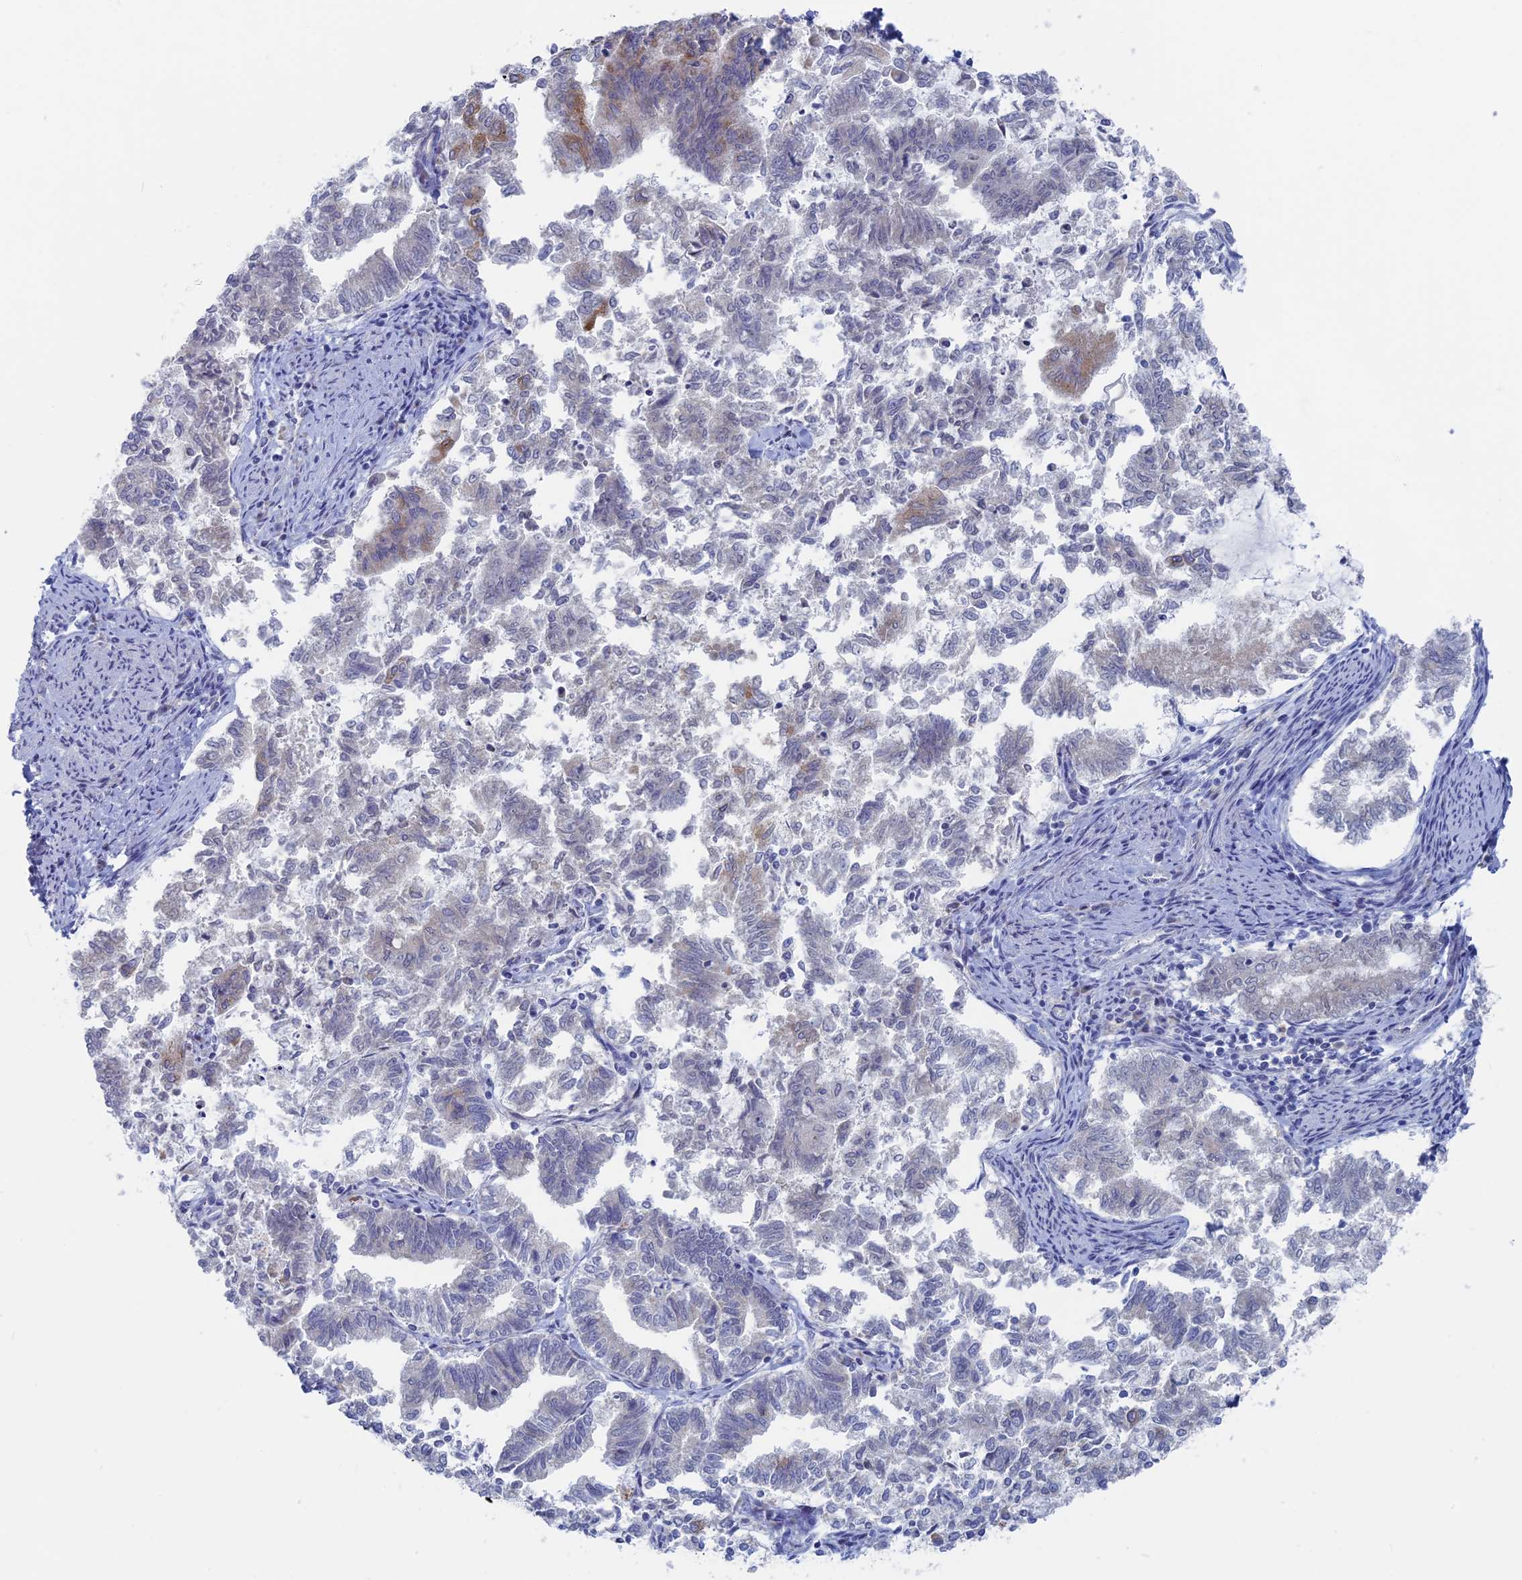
{"staining": {"intensity": "weak", "quantity": "<25%", "location": "cytoplasmic/membranous"}, "tissue": "endometrial cancer", "cell_type": "Tumor cells", "image_type": "cancer", "snomed": [{"axis": "morphology", "description": "Adenocarcinoma, NOS"}, {"axis": "topography", "description": "Endometrium"}], "caption": "IHC image of neoplastic tissue: endometrial adenocarcinoma stained with DAB reveals no significant protein positivity in tumor cells. (Brightfield microscopy of DAB IHC at high magnification).", "gene": "TBC1D30", "patient": {"sex": "female", "age": 79}}